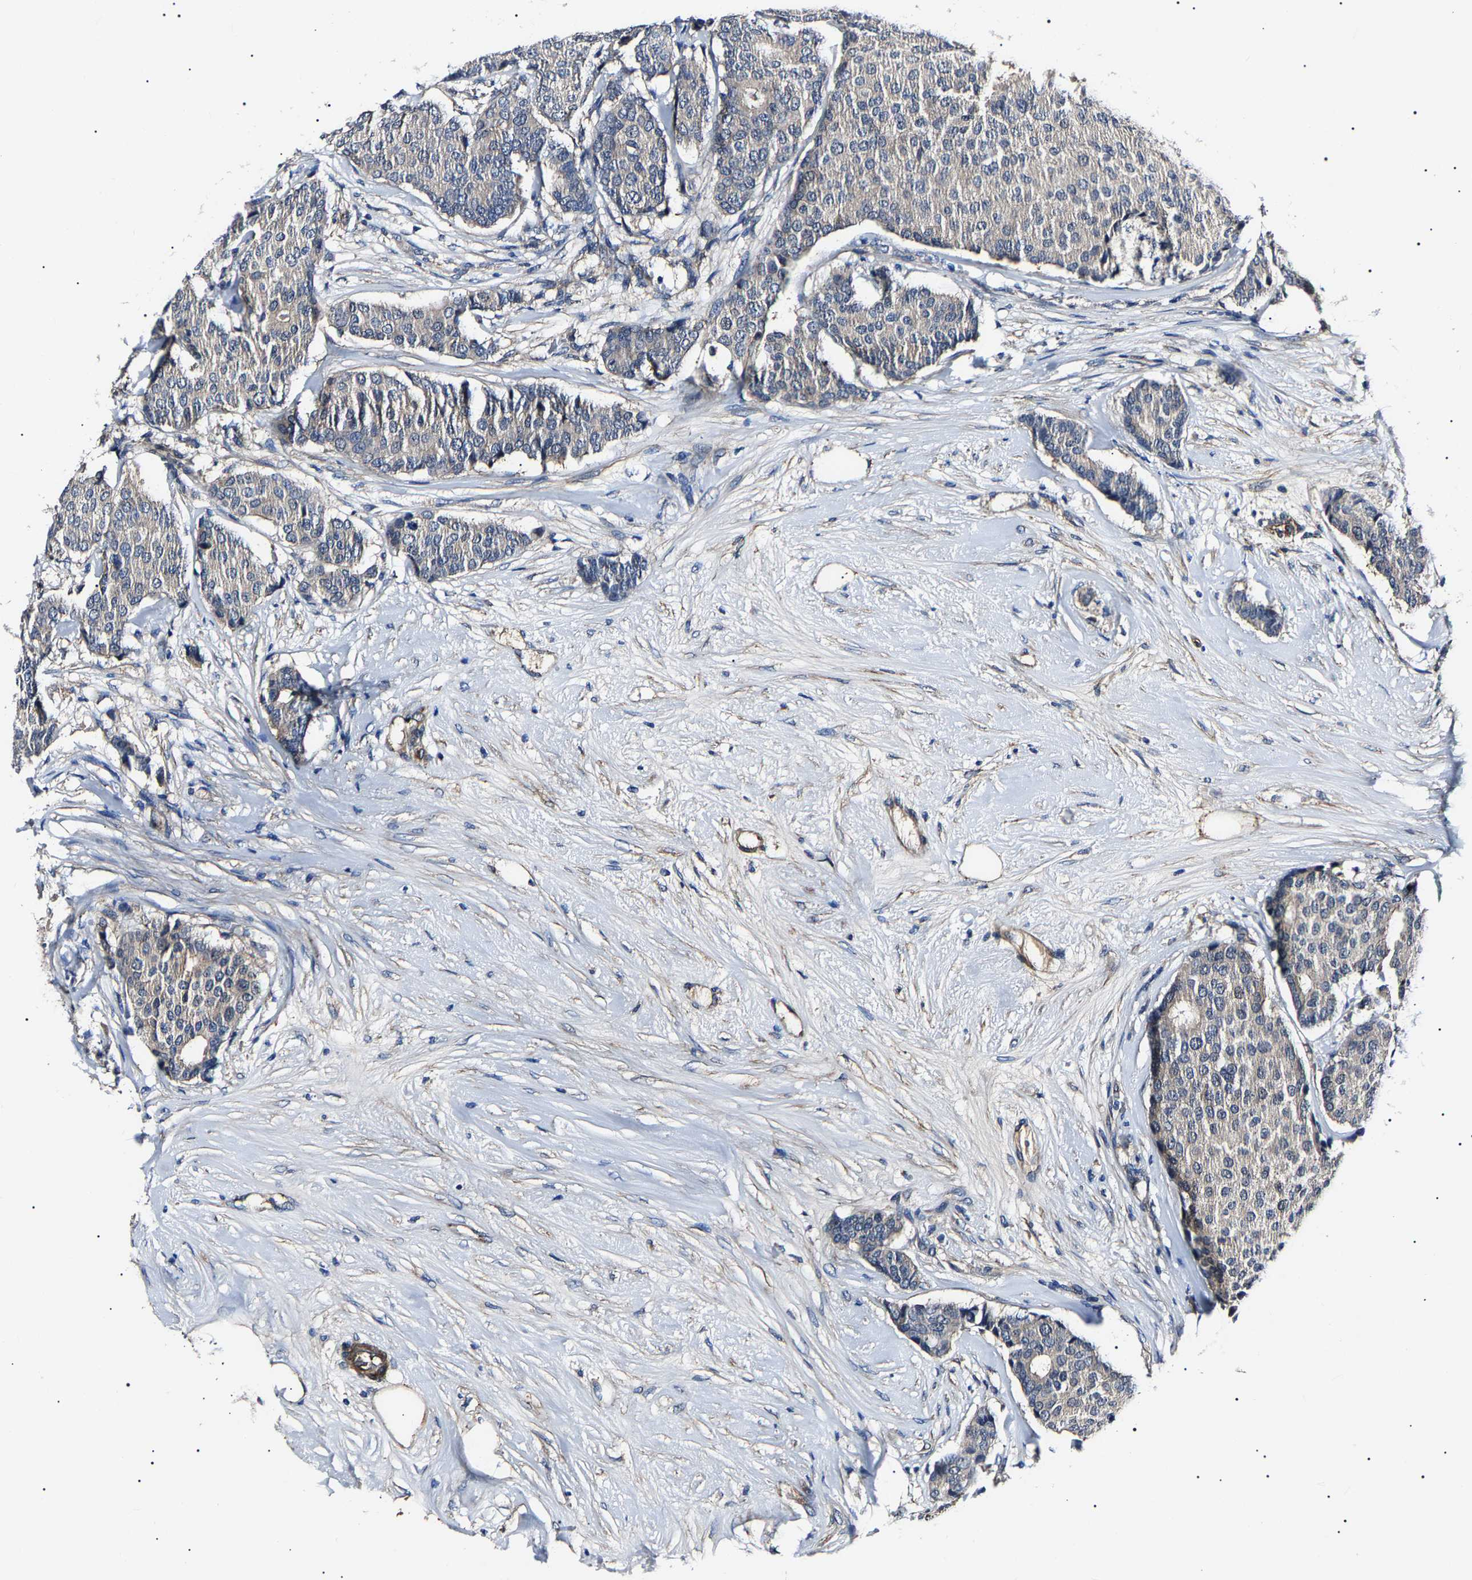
{"staining": {"intensity": "negative", "quantity": "none", "location": "none"}, "tissue": "breast cancer", "cell_type": "Tumor cells", "image_type": "cancer", "snomed": [{"axis": "morphology", "description": "Duct carcinoma"}, {"axis": "topography", "description": "Breast"}], "caption": "Immunohistochemical staining of human breast intraductal carcinoma reveals no significant positivity in tumor cells. The staining is performed using DAB brown chromogen with nuclei counter-stained in using hematoxylin.", "gene": "KLHL42", "patient": {"sex": "female", "age": 75}}